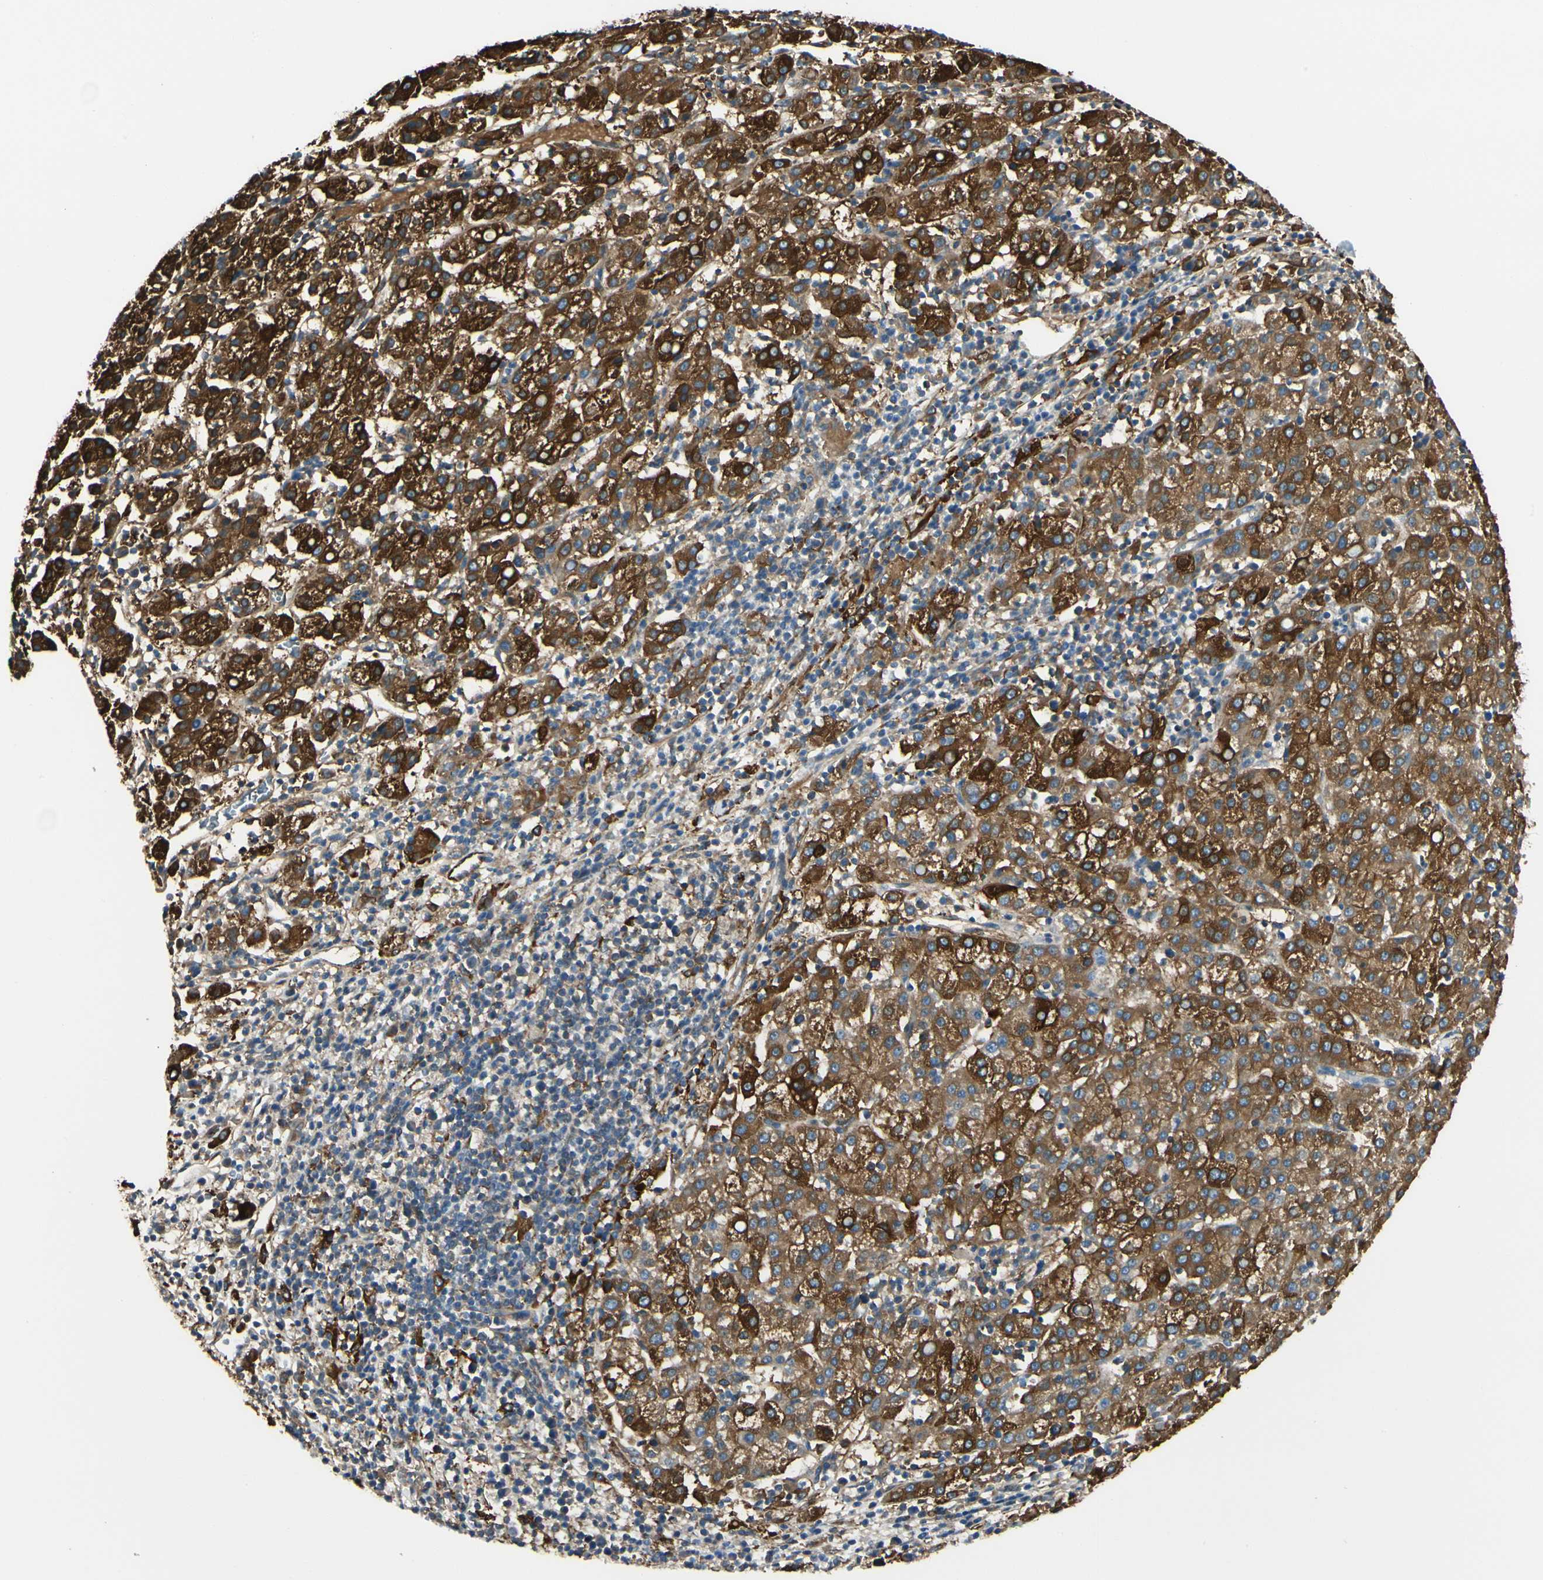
{"staining": {"intensity": "strong", "quantity": ">75%", "location": "cytoplasmic/membranous"}, "tissue": "liver cancer", "cell_type": "Tumor cells", "image_type": "cancer", "snomed": [{"axis": "morphology", "description": "Carcinoma, Hepatocellular, NOS"}, {"axis": "topography", "description": "Liver"}], "caption": "An immunohistochemistry image of neoplastic tissue is shown. Protein staining in brown highlights strong cytoplasmic/membranous positivity in liver cancer within tumor cells.", "gene": "FTH1", "patient": {"sex": "female", "age": 58}}